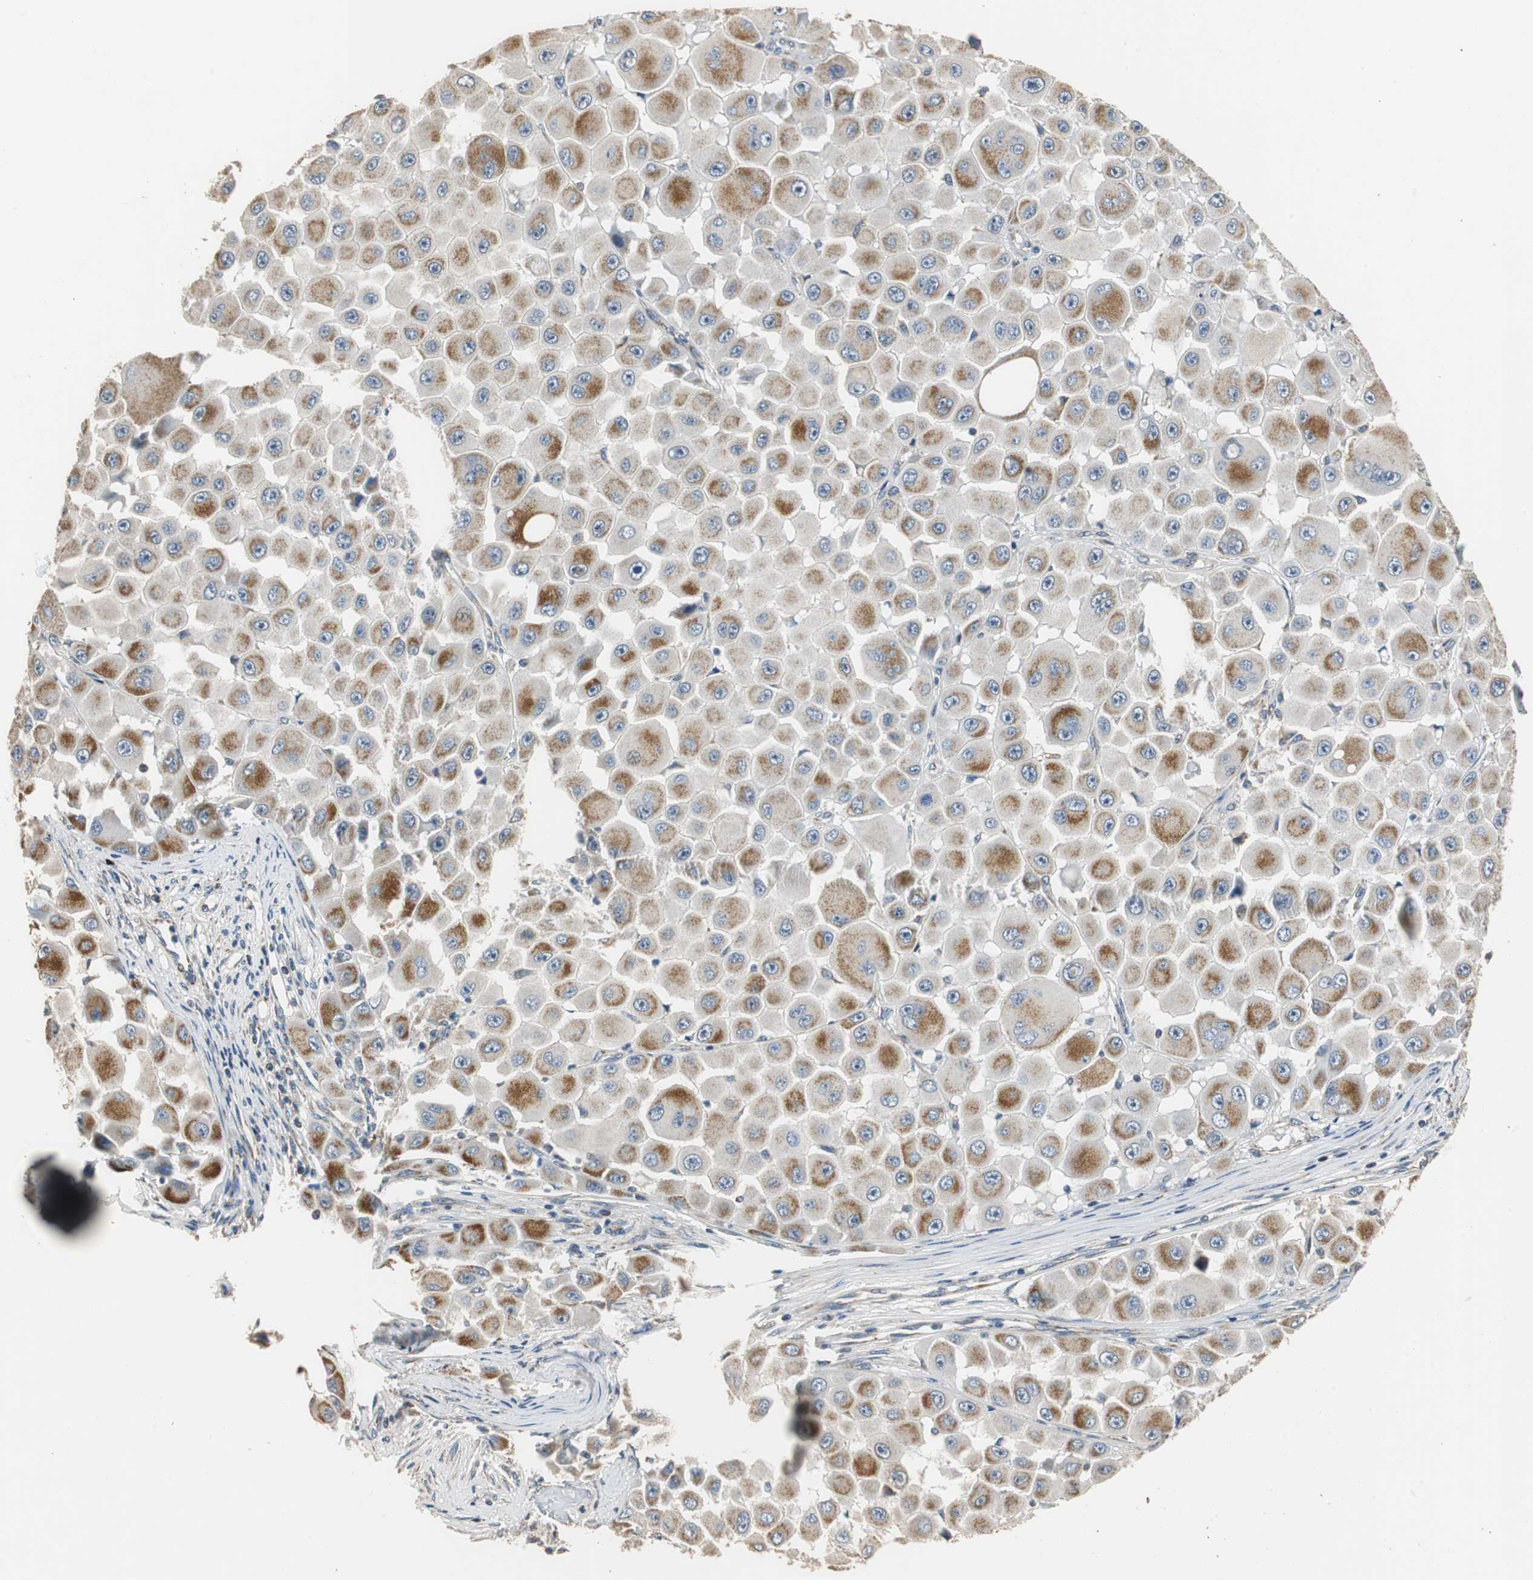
{"staining": {"intensity": "moderate", "quantity": ">75%", "location": "cytoplasmic/membranous"}, "tissue": "melanoma", "cell_type": "Tumor cells", "image_type": "cancer", "snomed": [{"axis": "morphology", "description": "Malignant melanoma, NOS"}, {"axis": "topography", "description": "Skin"}], "caption": "Melanoma tissue exhibits moderate cytoplasmic/membranous expression in about >75% of tumor cells", "gene": "HMGCL", "patient": {"sex": "female", "age": 81}}